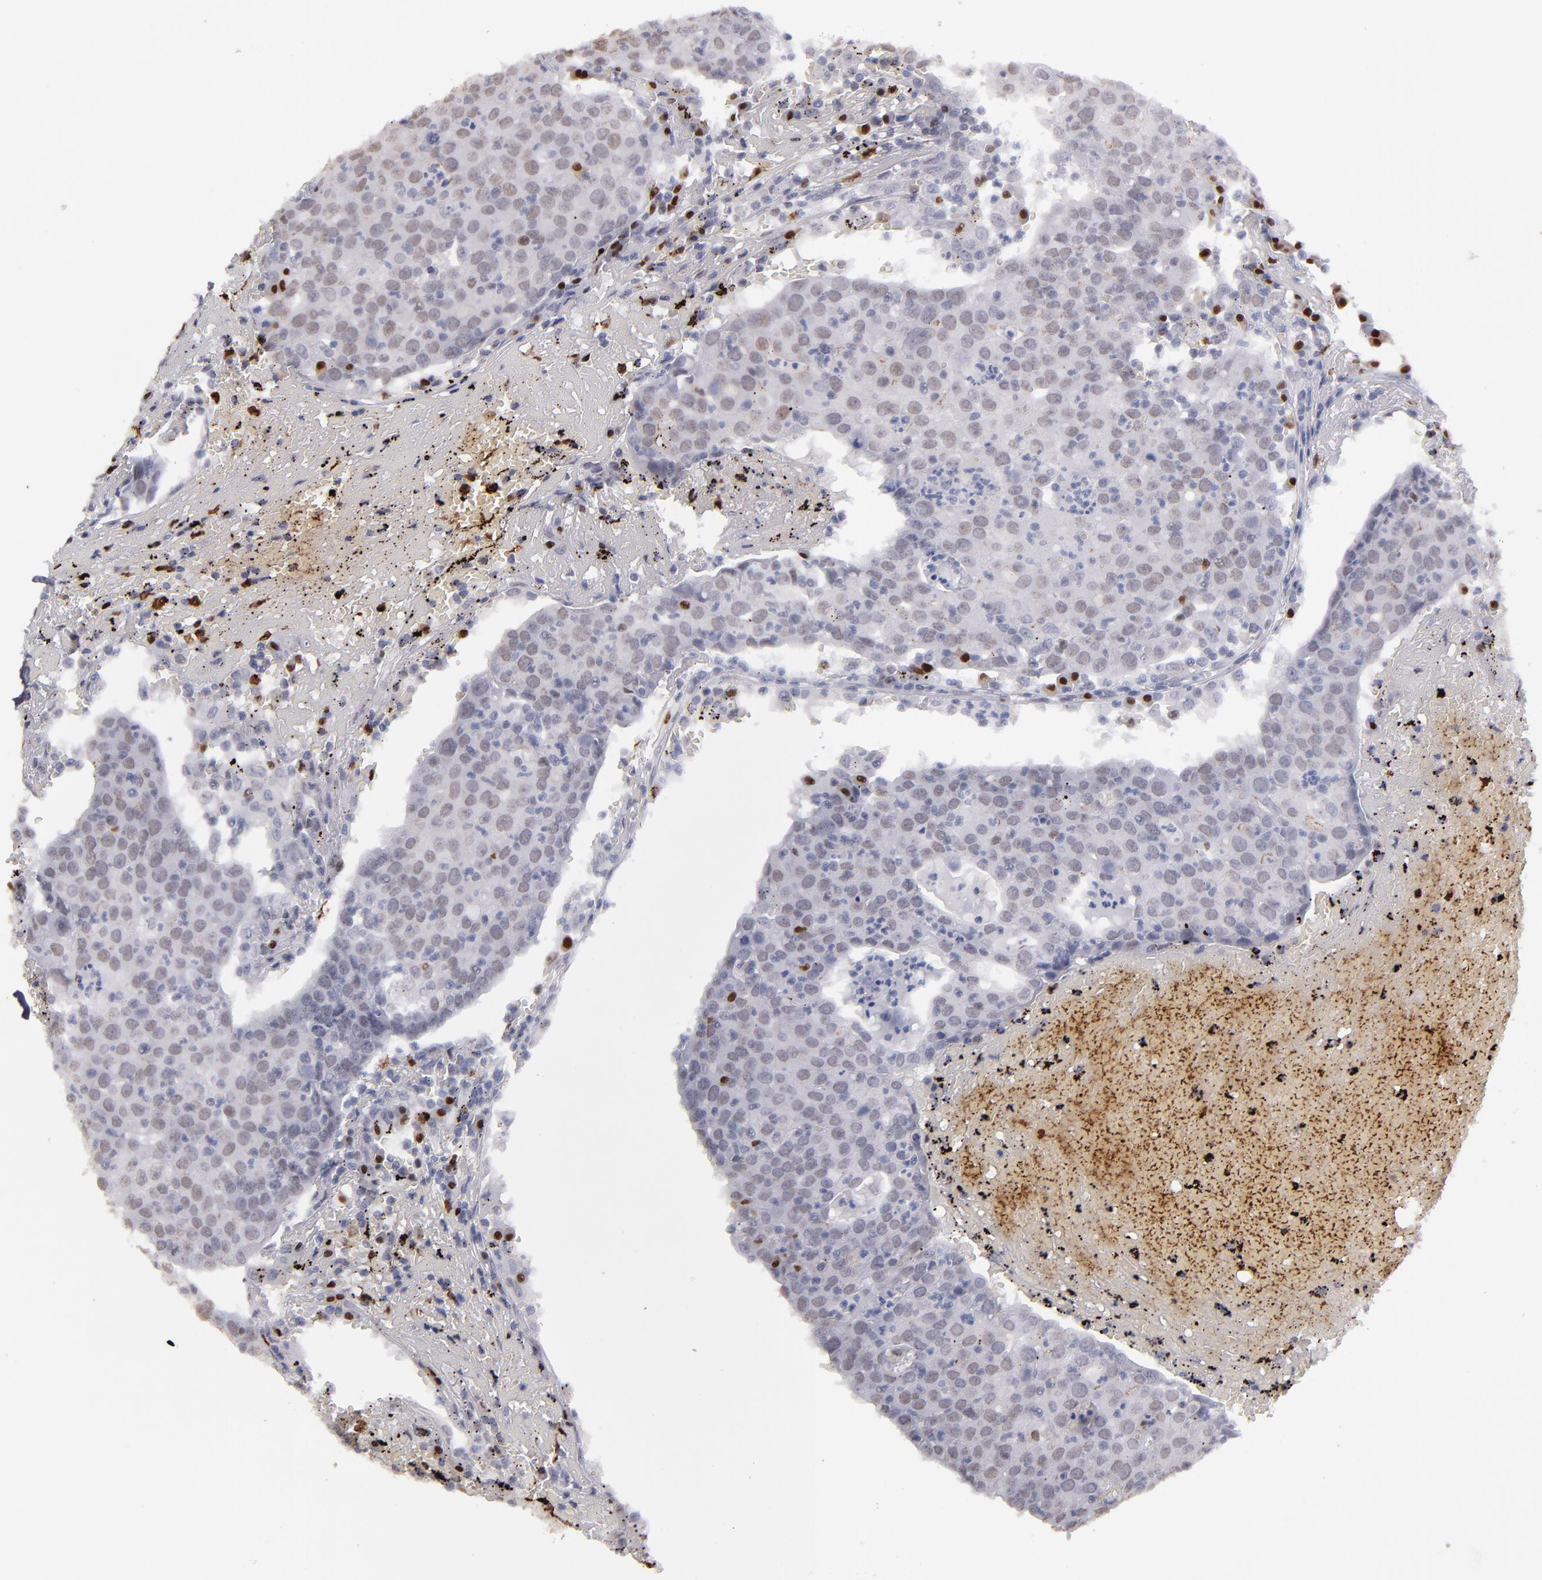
{"staining": {"intensity": "weak", "quantity": "25%-75%", "location": "nuclear"}, "tissue": "head and neck cancer", "cell_type": "Tumor cells", "image_type": "cancer", "snomed": [{"axis": "morphology", "description": "Adenocarcinoma, NOS"}, {"axis": "topography", "description": "Salivary gland"}, {"axis": "topography", "description": "Head-Neck"}], "caption": "About 25%-75% of tumor cells in adenocarcinoma (head and neck) show weak nuclear protein expression as visualized by brown immunohistochemical staining.", "gene": "IRF4", "patient": {"sex": "female", "age": 65}}